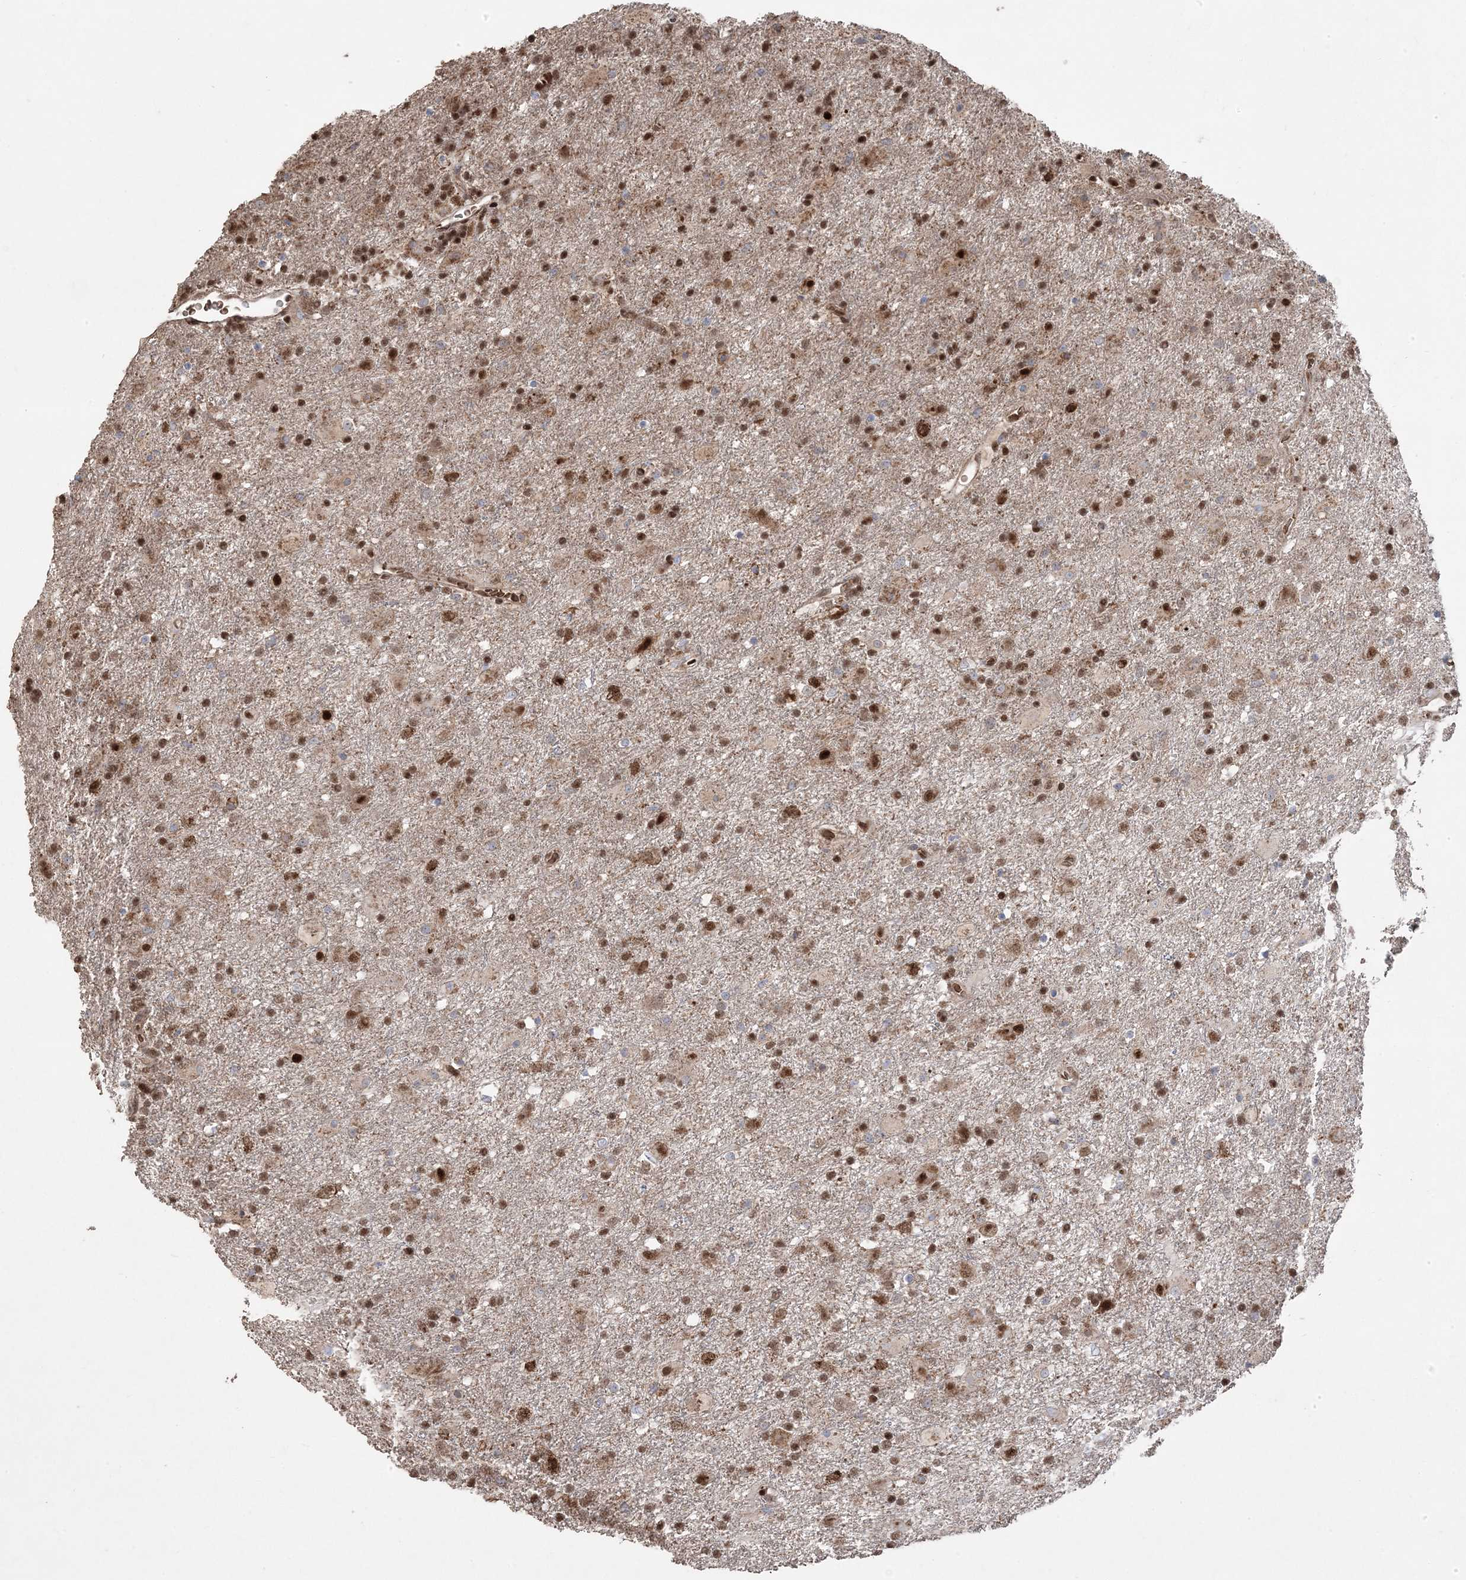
{"staining": {"intensity": "moderate", "quantity": ">75%", "location": "nuclear"}, "tissue": "glioma", "cell_type": "Tumor cells", "image_type": "cancer", "snomed": [{"axis": "morphology", "description": "Glioma, malignant, Low grade"}, {"axis": "topography", "description": "Brain"}], "caption": "Malignant low-grade glioma stained with IHC demonstrates moderate nuclear staining in approximately >75% of tumor cells.", "gene": "PPOX", "patient": {"sex": "male", "age": 65}}